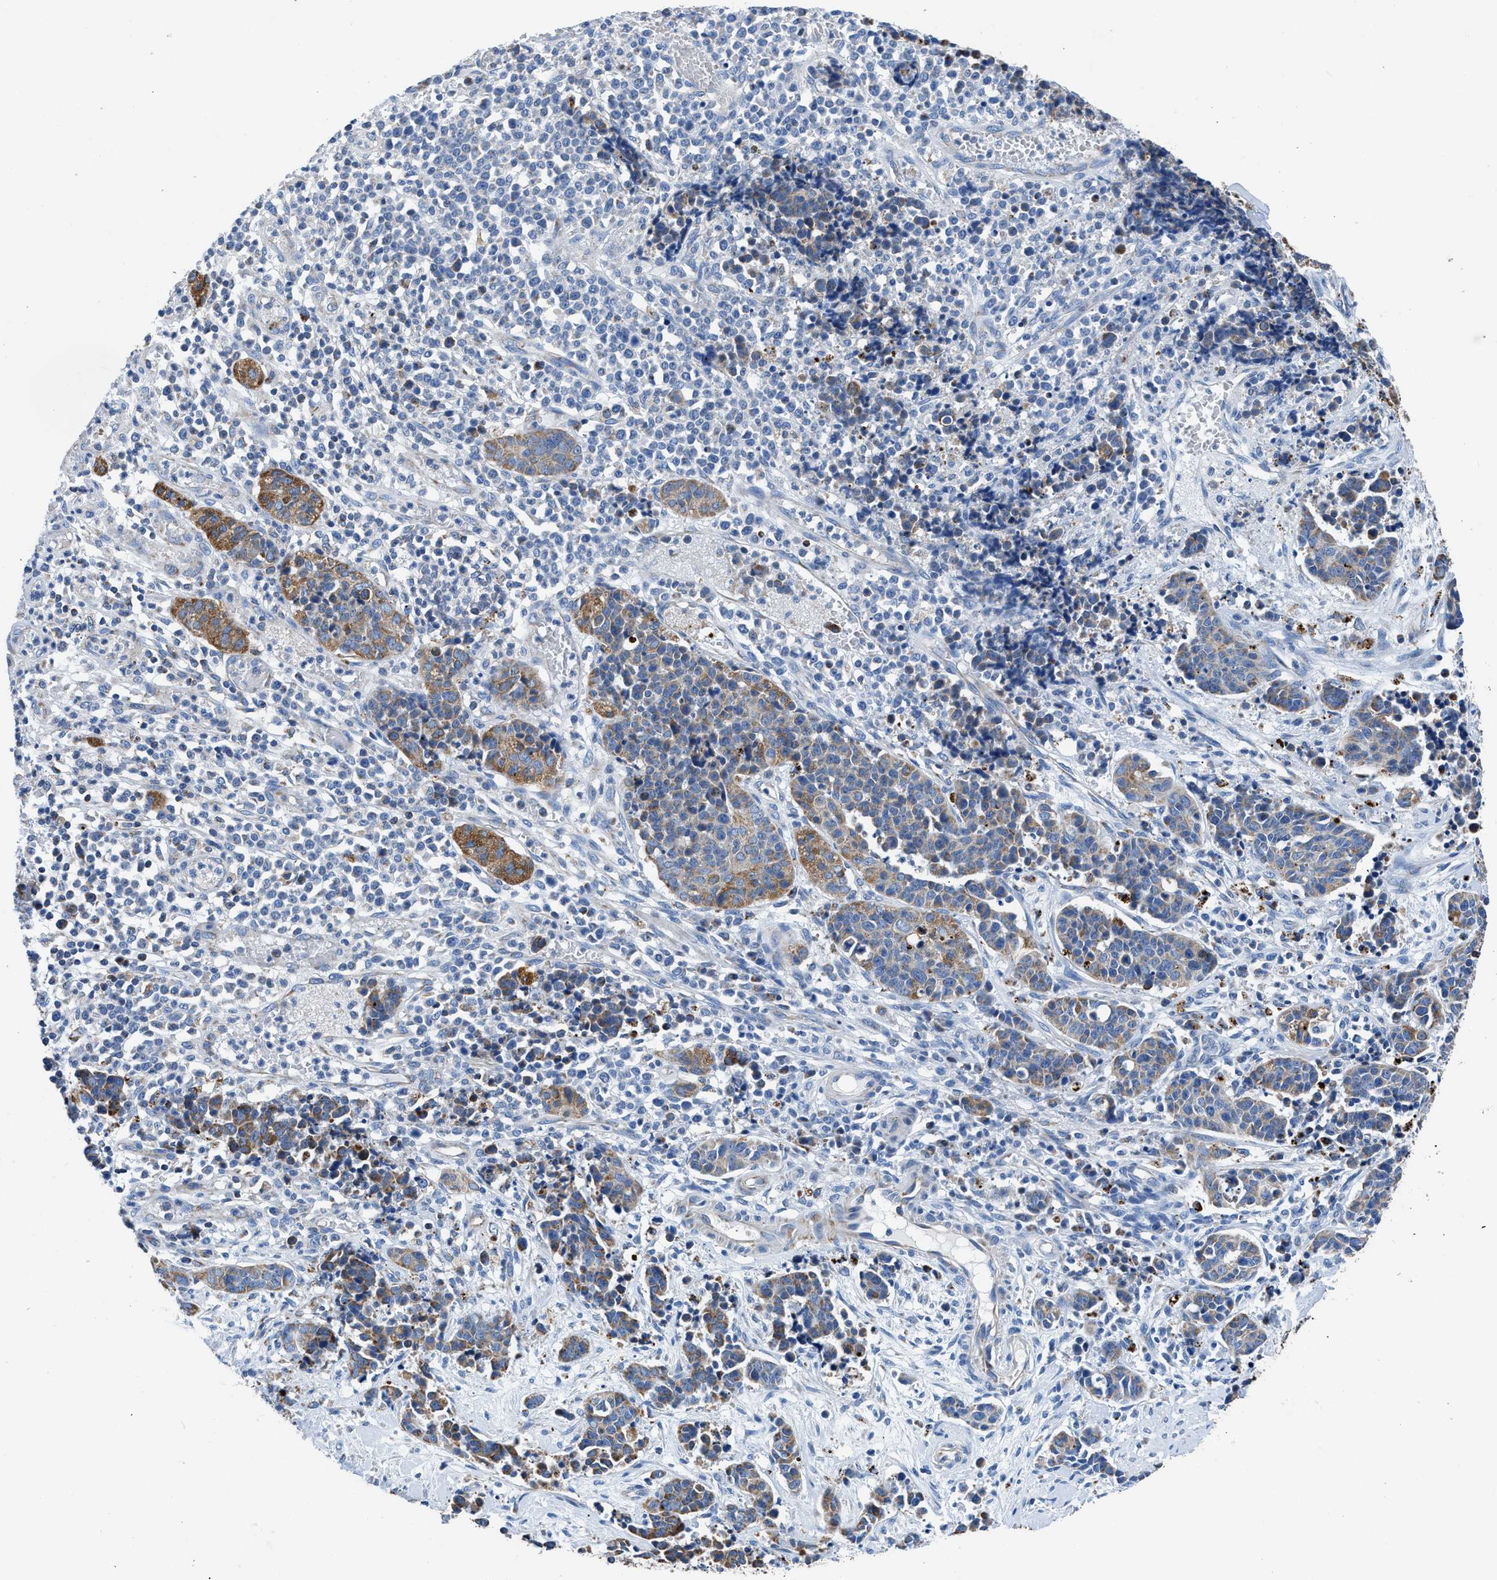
{"staining": {"intensity": "moderate", "quantity": "<25%", "location": "cytoplasmic/membranous"}, "tissue": "cervical cancer", "cell_type": "Tumor cells", "image_type": "cancer", "snomed": [{"axis": "morphology", "description": "Squamous cell carcinoma, NOS"}, {"axis": "topography", "description": "Cervix"}], "caption": "Cervical cancer (squamous cell carcinoma) stained with a brown dye reveals moderate cytoplasmic/membranous positive positivity in approximately <25% of tumor cells.", "gene": "ZDHHC3", "patient": {"sex": "female", "age": 35}}